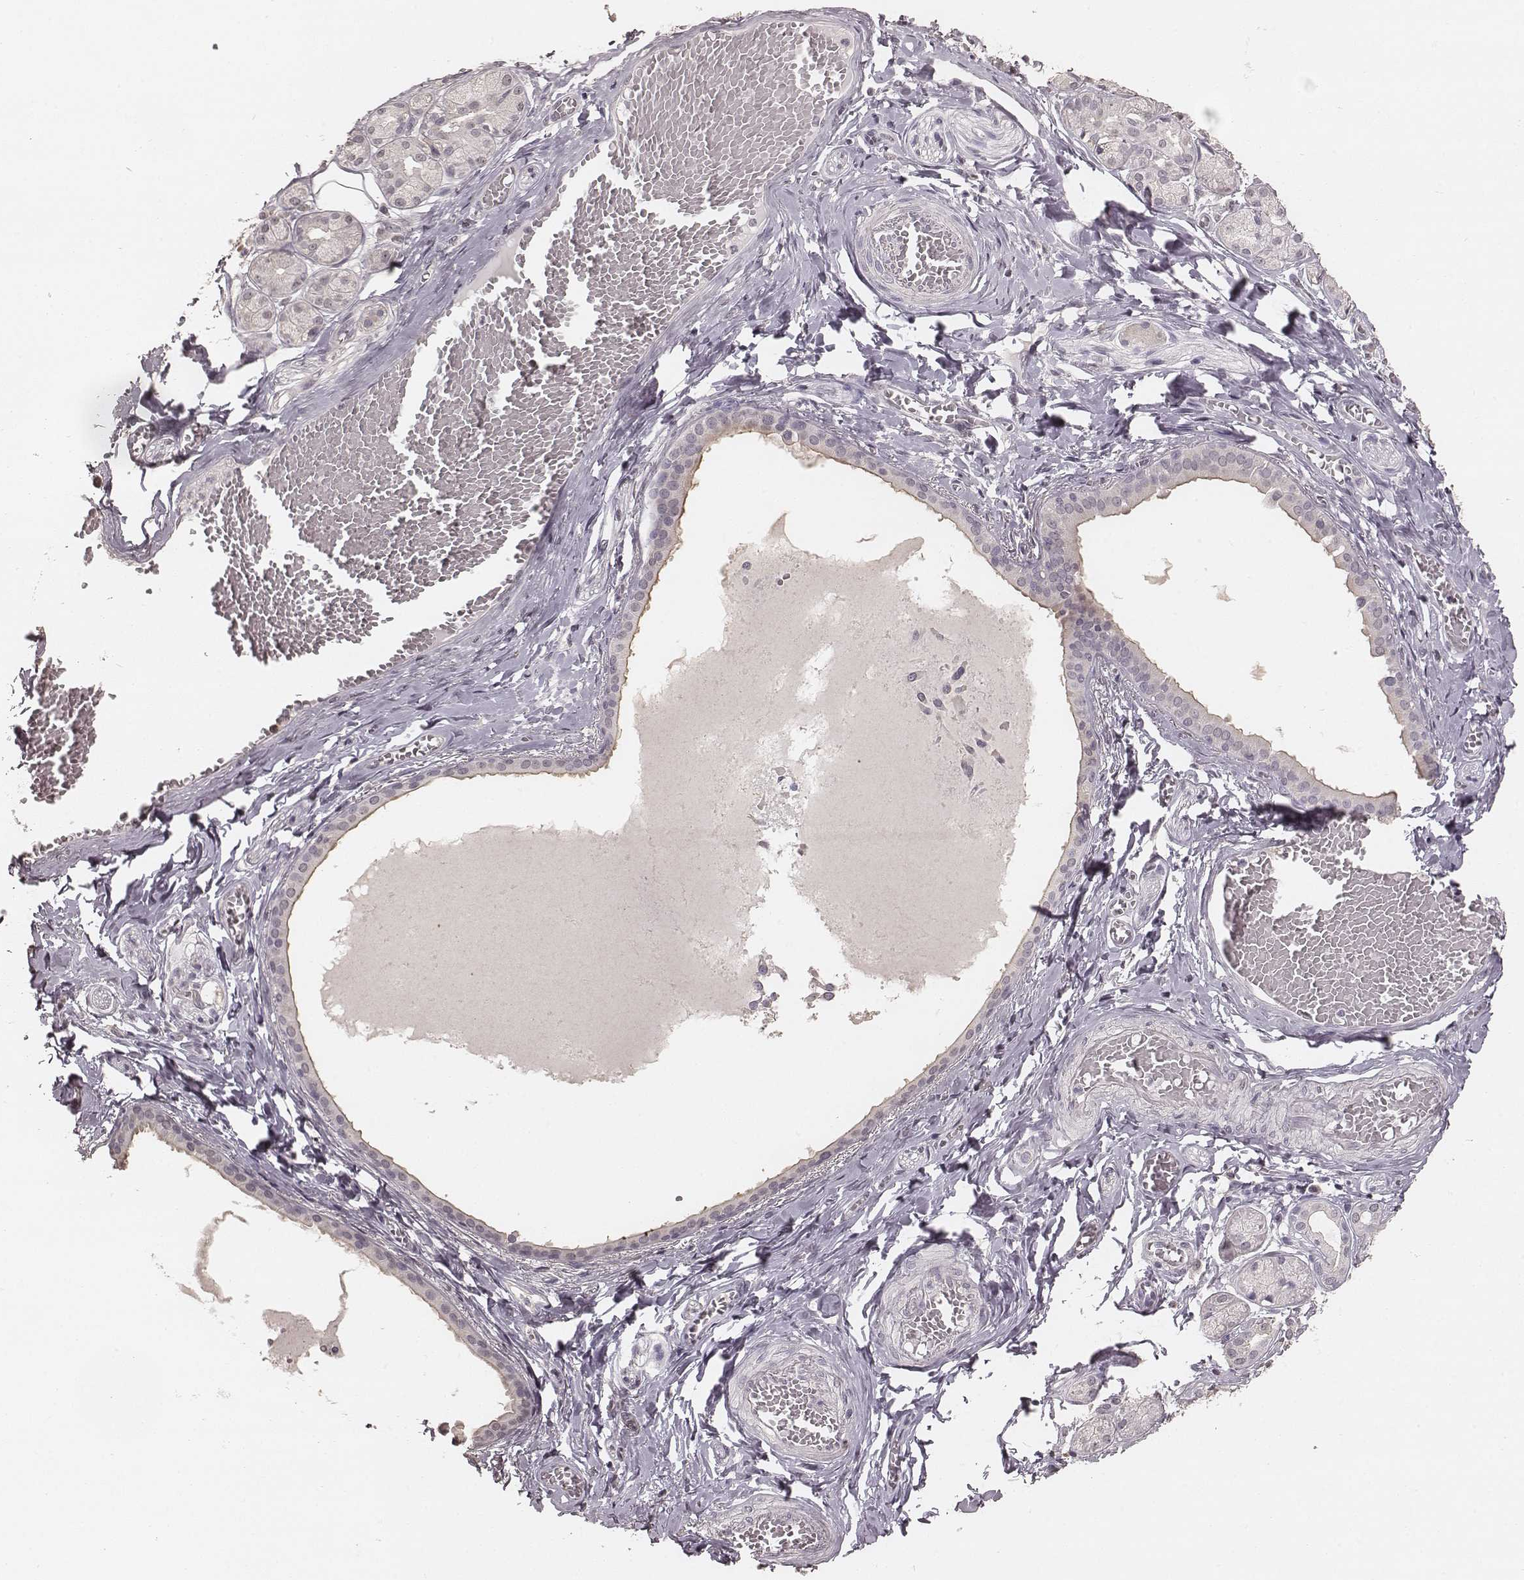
{"staining": {"intensity": "weak", "quantity": "<25%", "location": "cytoplasmic/membranous"}, "tissue": "salivary gland", "cell_type": "Glandular cells", "image_type": "normal", "snomed": [{"axis": "morphology", "description": "Normal tissue, NOS"}, {"axis": "topography", "description": "Salivary gland"}, {"axis": "topography", "description": "Peripheral nerve tissue"}], "caption": "Immunohistochemistry photomicrograph of normal salivary gland: salivary gland stained with DAB shows no significant protein expression in glandular cells. The staining is performed using DAB (3,3'-diaminobenzidine) brown chromogen with nuclei counter-stained in using hematoxylin.", "gene": "LY6K", "patient": {"sex": "male", "age": 71}}